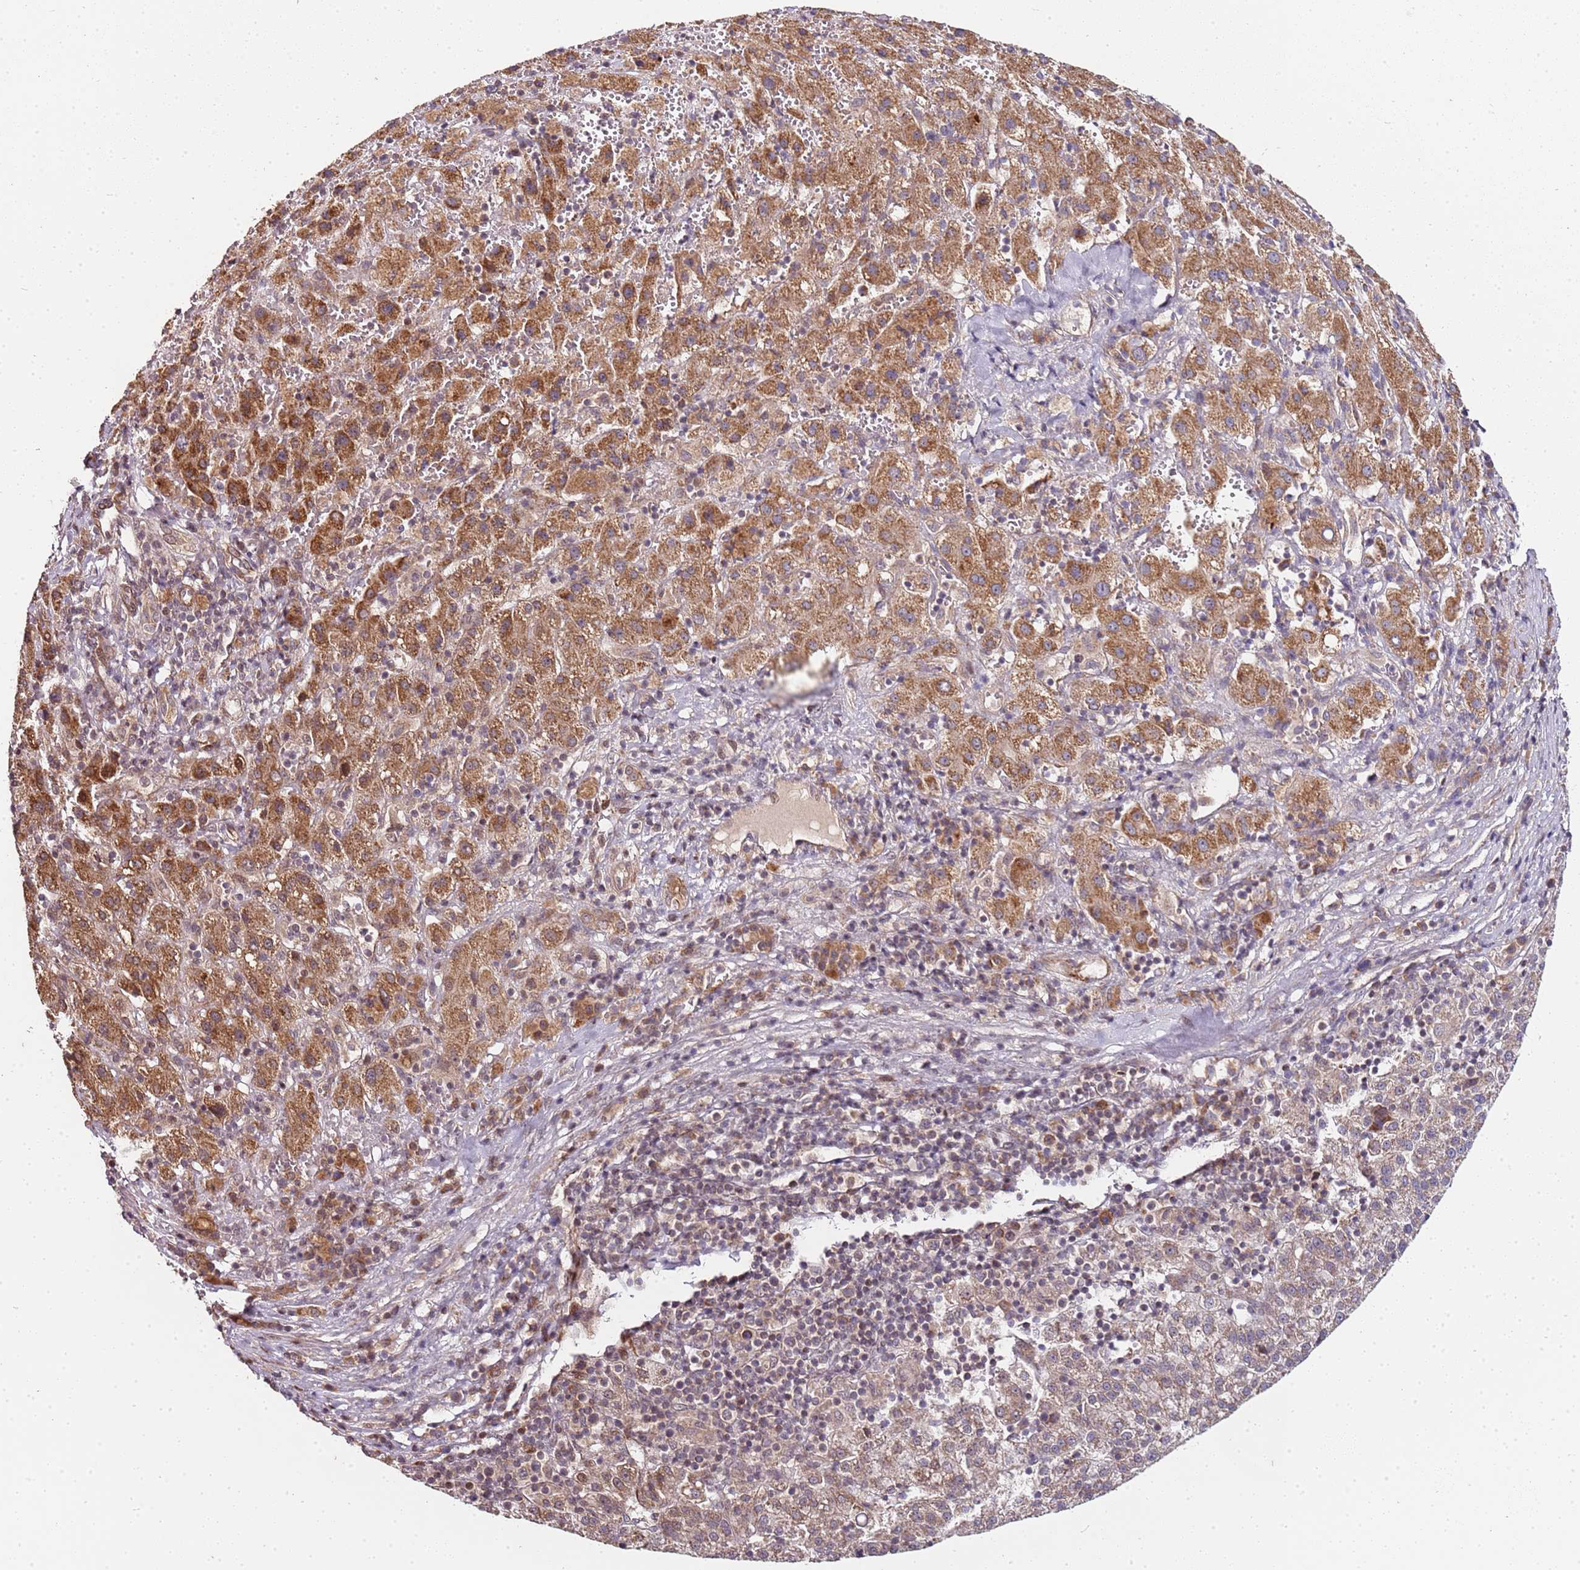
{"staining": {"intensity": "moderate", "quantity": ">75%", "location": "cytoplasmic/membranous"}, "tissue": "liver cancer", "cell_type": "Tumor cells", "image_type": "cancer", "snomed": [{"axis": "morphology", "description": "Carcinoma, Hepatocellular, NOS"}, {"axis": "topography", "description": "Liver"}], "caption": "Tumor cells display medium levels of moderate cytoplasmic/membranous positivity in approximately >75% of cells in hepatocellular carcinoma (liver).", "gene": "EDC3", "patient": {"sex": "female", "age": 58}}